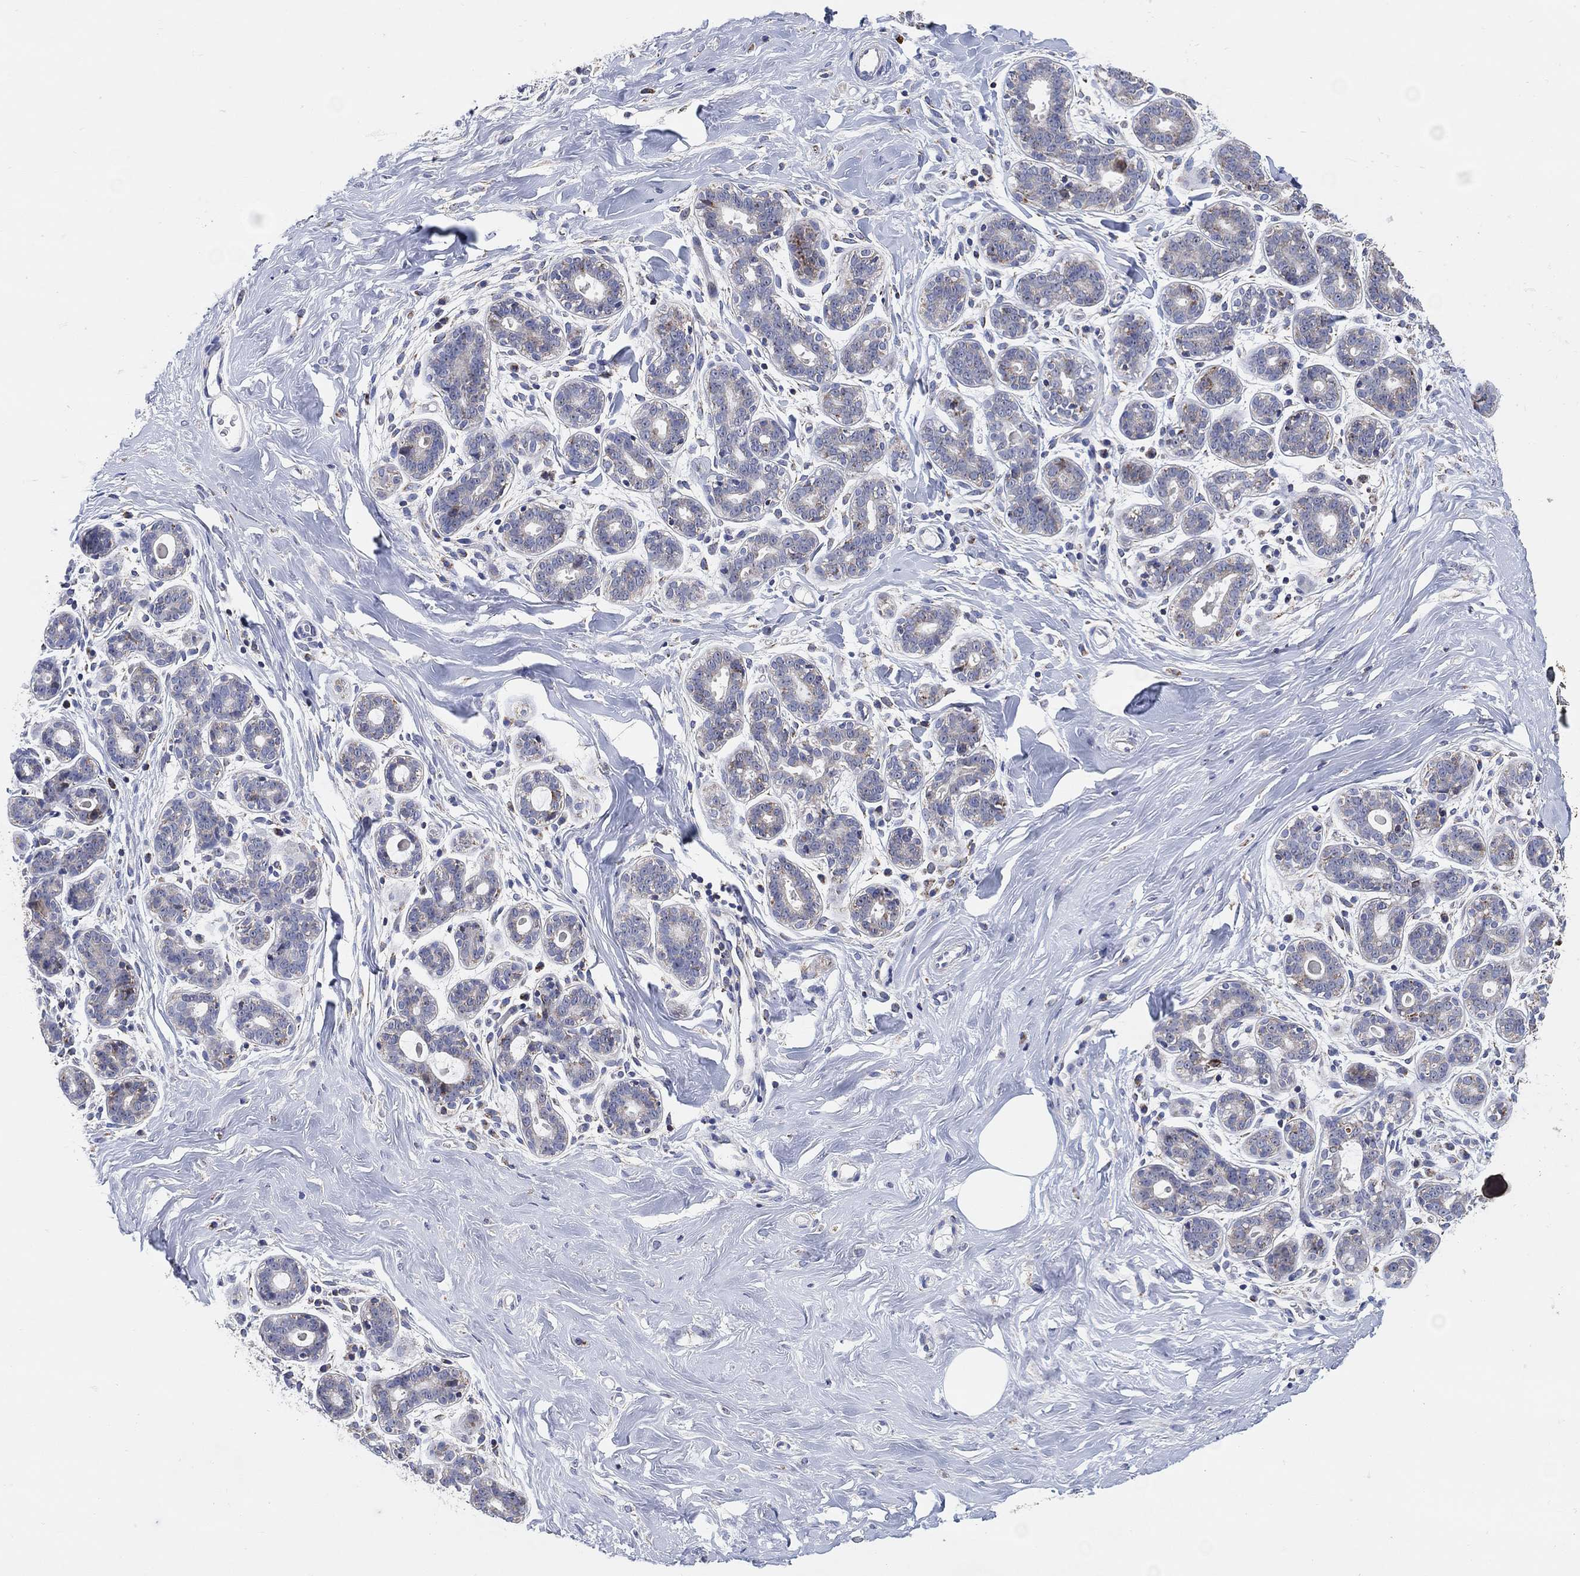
{"staining": {"intensity": "moderate", "quantity": "<25%", "location": "cytoplasmic/membranous"}, "tissue": "breast", "cell_type": "Glandular cells", "image_type": "normal", "snomed": [{"axis": "morphology", "description": "Normal tissue, NOS"}, {"axis": "topography", "description": "Breast"}], "caption": "About <25% of glandular cells in unremarkable breast reveal moderate cytoplasmic/membranous protein staining as visualized by brown immunohistochemical staining.", "gene": "GCAT", "patient": {"sex": "female", "age": 43}}